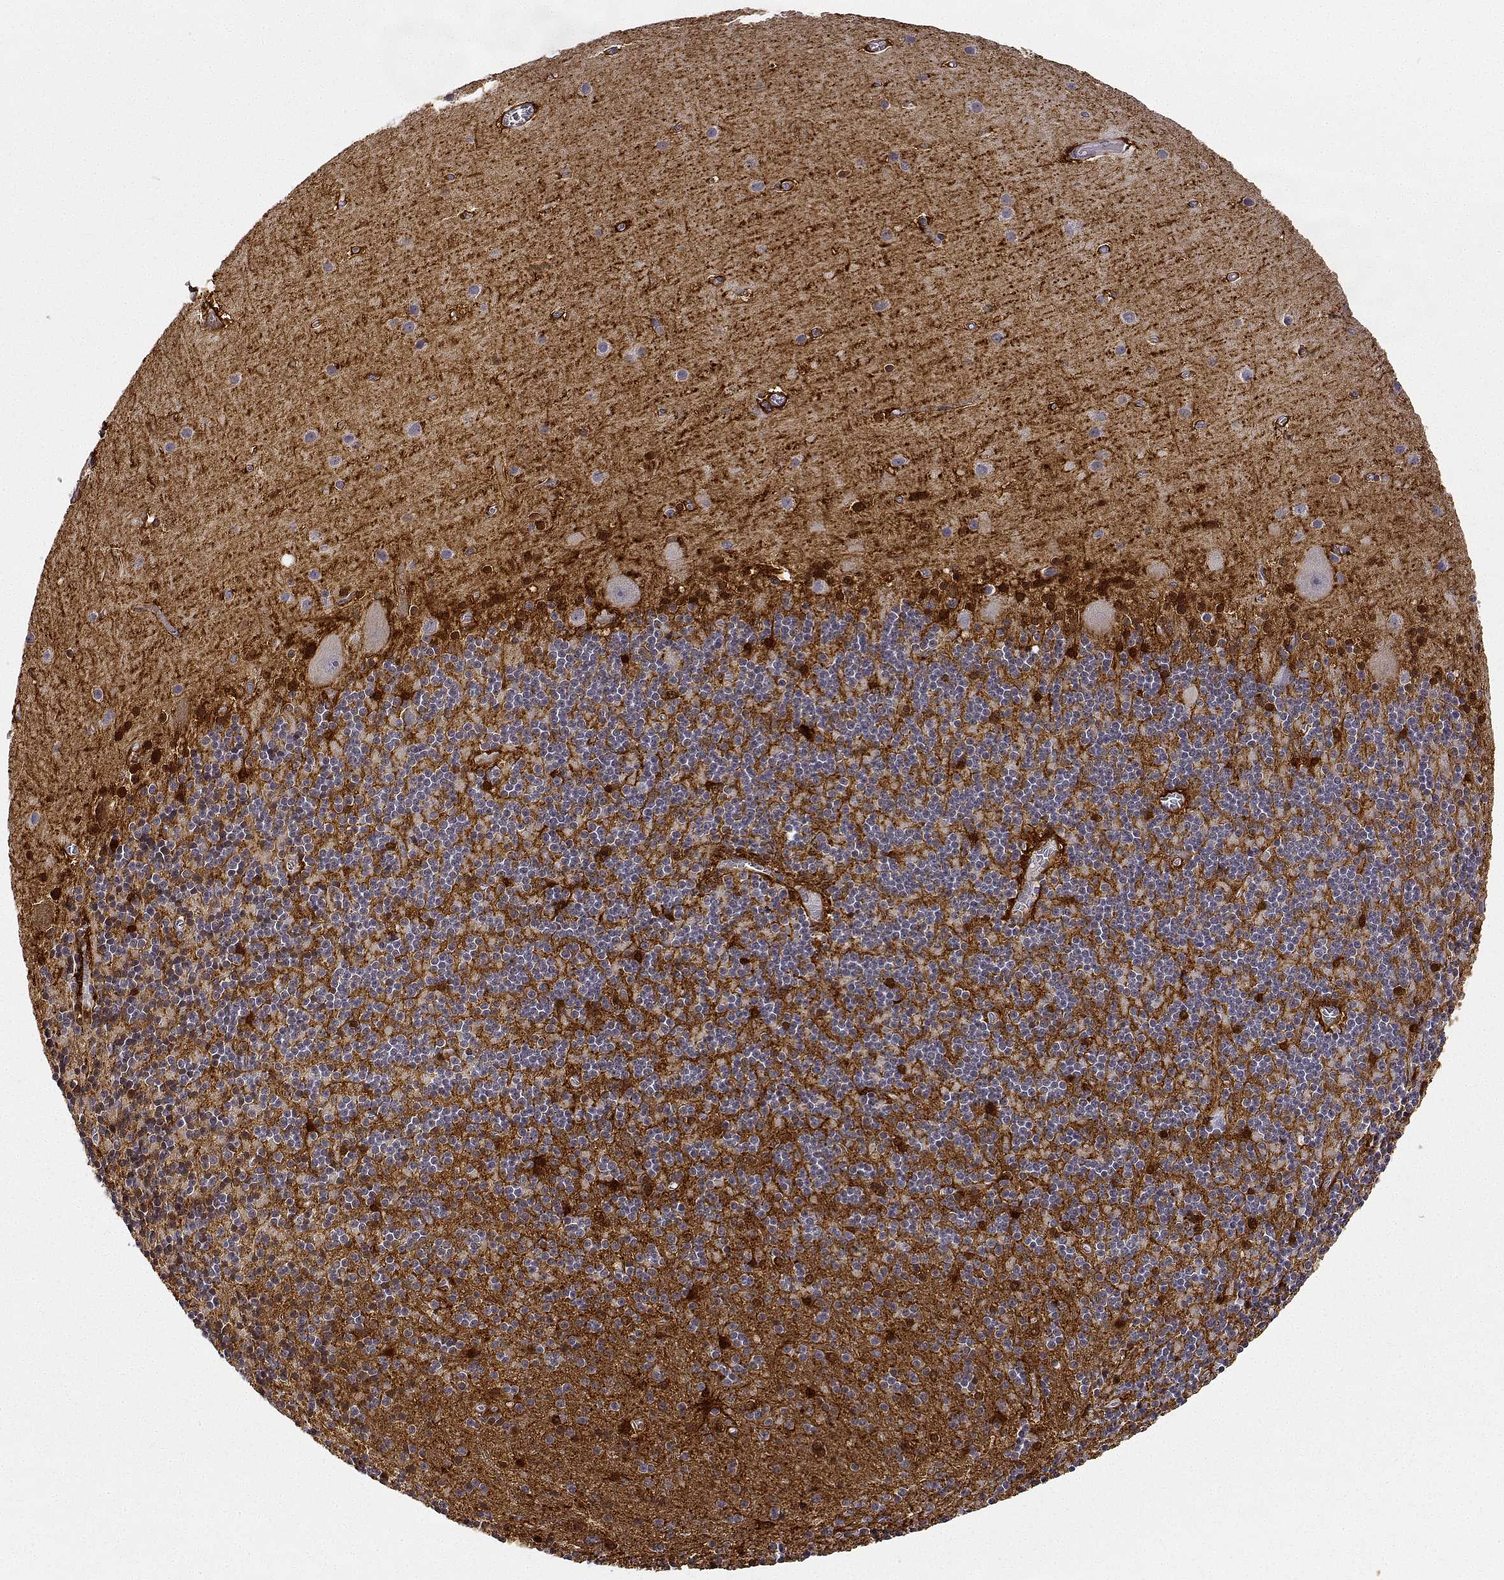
{"staining": {"intensity": "strong", "quantity": "<25%", "location": "cytoplasmic/membranous,nuclear"}, "tissue": "cerebellum", "cell_type": "Cells in granular layer", "image_type": "normal", "snomed": [{"axis": "morphology", "description": "Normal tissue, NOS"}, {"axis": "topography", "description": "Cerebellum"}], "caption": "Approximately <25% of cells in granular layer in normal cerebellum exhibit strong cytoplasmic/membranous,nuclear protein staining as visualized by brown immunohistochemical staining.", "gene": "PHGDH", "patient": {"sex": "male", "age": 70}}